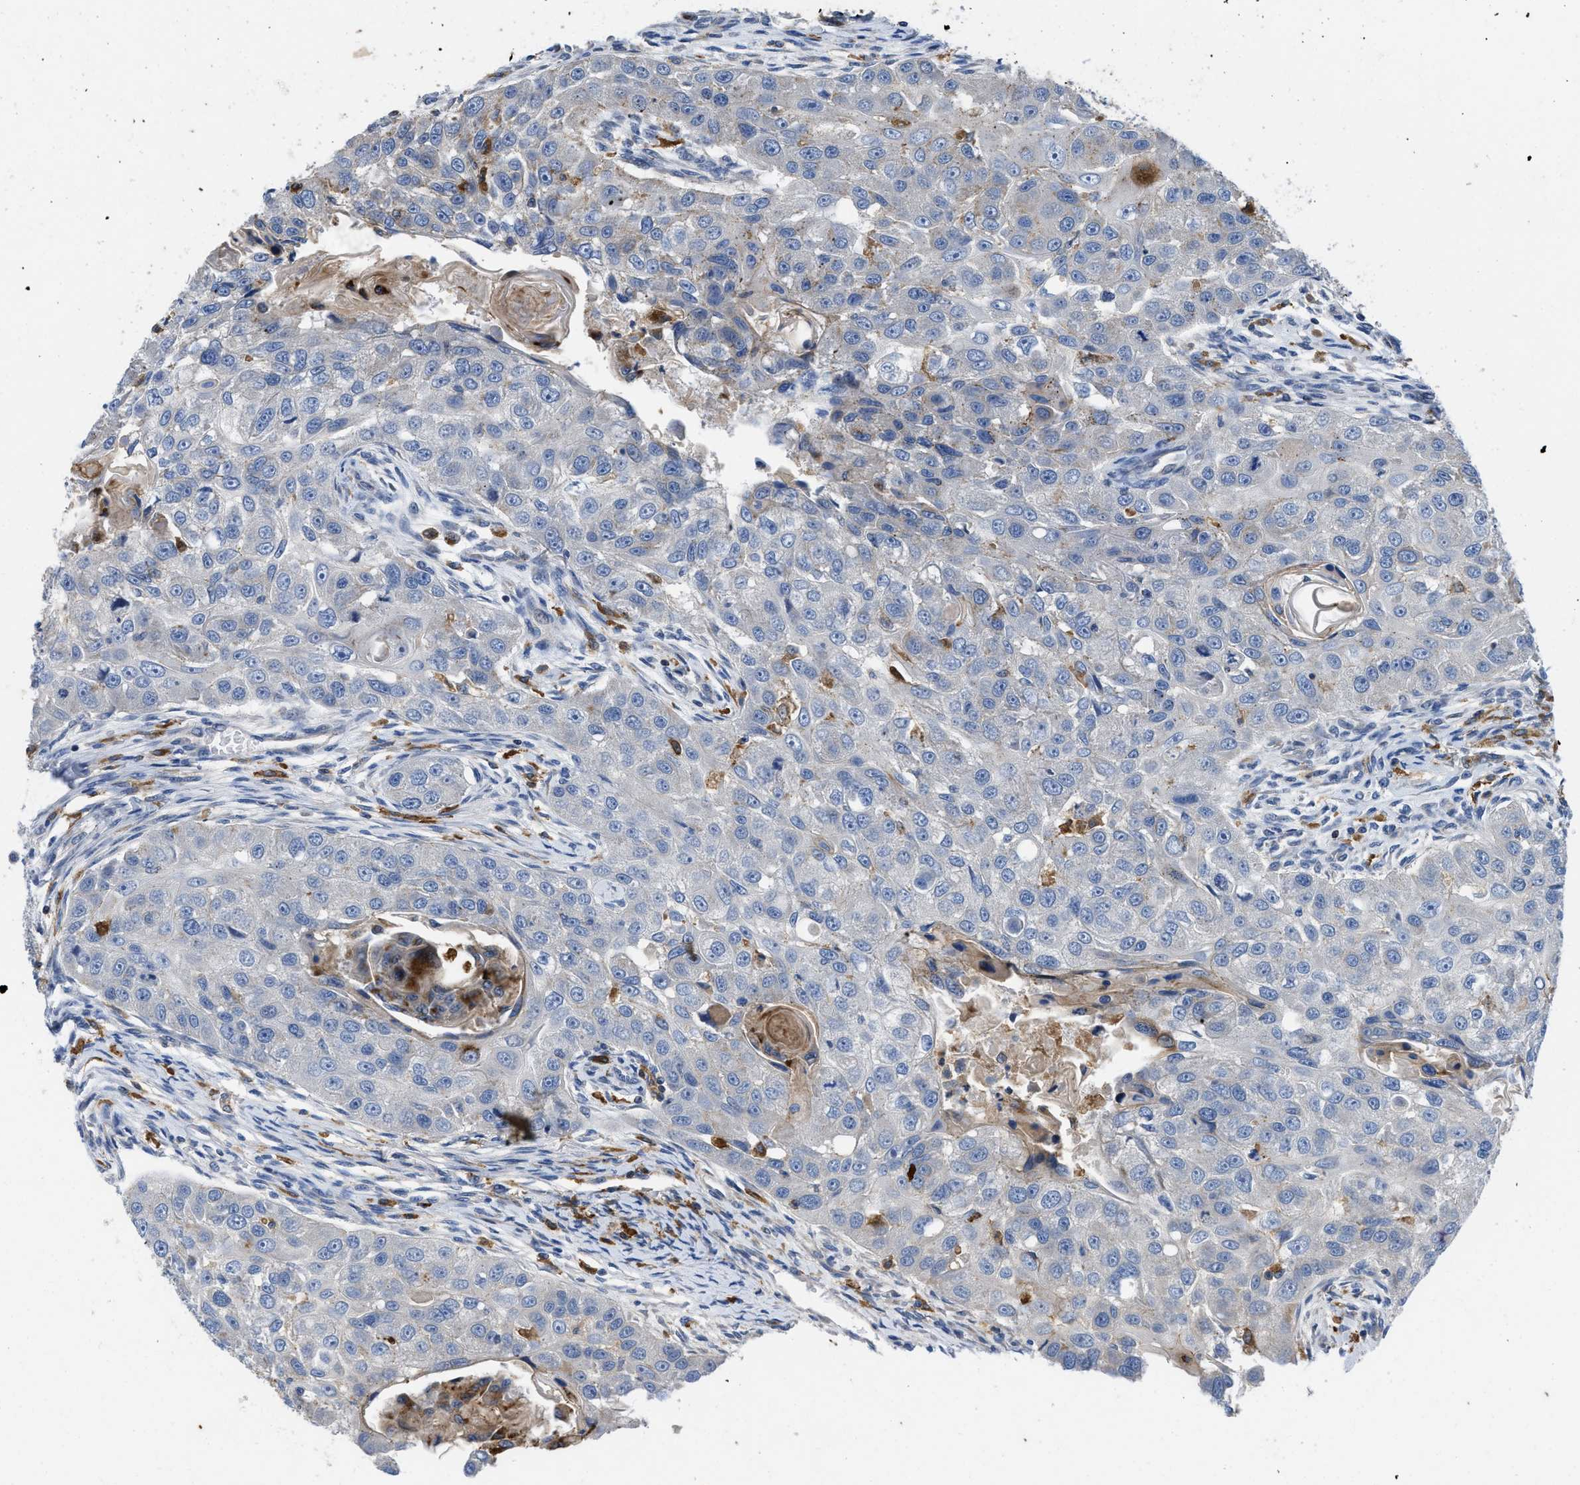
{"staining": {"intensity": "negative", "quantity": "none", "location": "none"}, "tissue": "head and neck cancer", "cell_type": "Tumor cells", "image_type": "cancer", "snomed": [{"axis": "morphology", "description": "Normal tissue, NOS"}, {"axis": "morphology", "description": "Squamous cell carcinoma, NOS"}, {"axis": "topography", "description": "Skeletal muscle"}, {"axis": "topography", "description": "Head-Neck"}], "caption": "Squamous cell carcinoma (head and neck) was stained to show a protein in brown. There is no significant positivity in tumor cells. The staining was performed using DAB (3,3'-diaminobenzidine) to visualize the protein expression in brown, while the nuclei were stained in blue with hematoxylin (Magnification: 20x).", "gene": "ENPP4", "patient": {"sex": "male", "age": 51}}